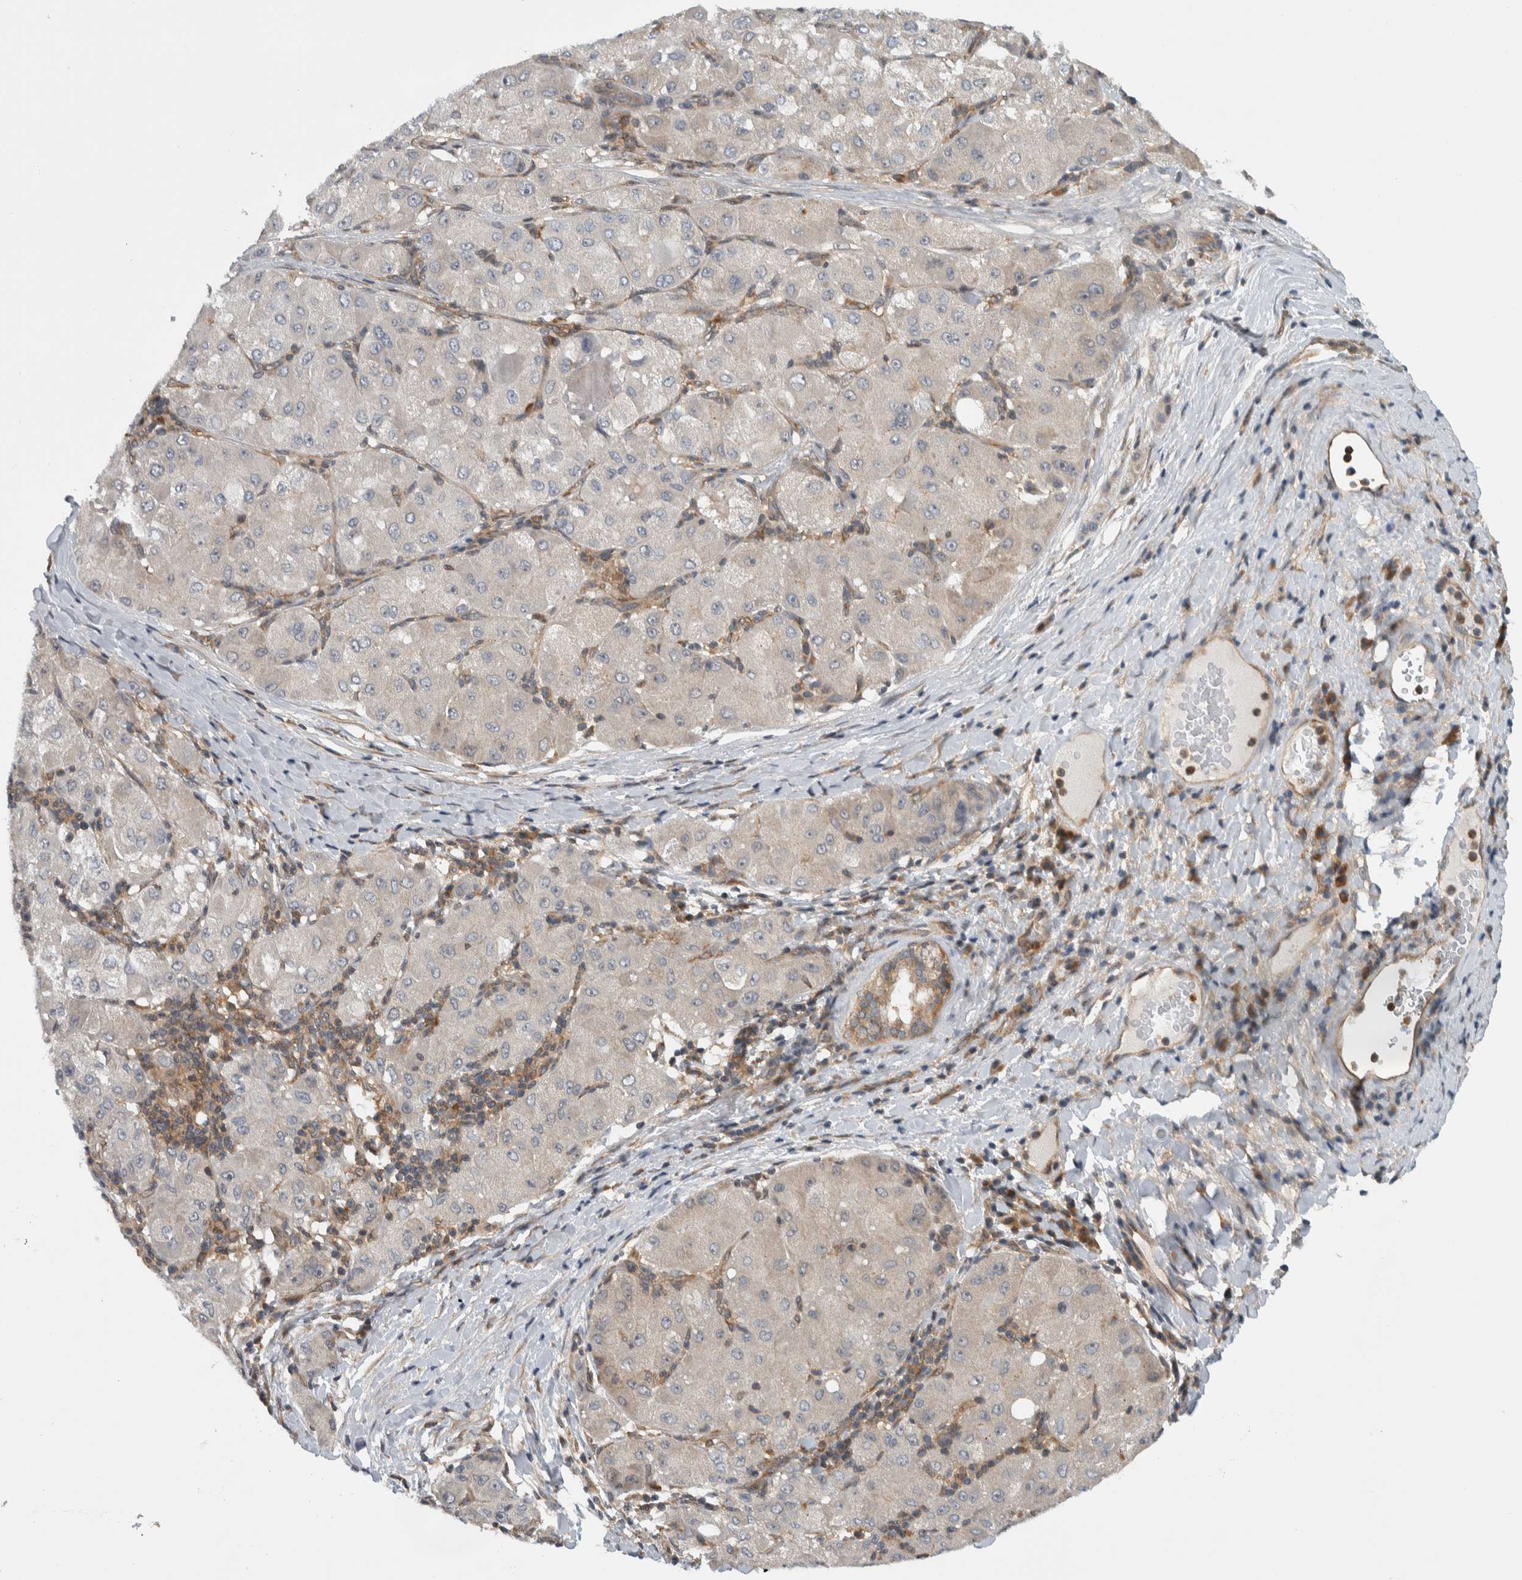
{"staining": {"intensity": "negative", "quantity": "none", "location": "none"}, "tissue": "liver cancer", "cell_type": "Tumor cells", "image_type": "cancer", "snomed": [{"axis": "morphology", "description": "Carcinoma, Hepatocellular, NOS"}, {"axis": "topography", "description": "Liver"}], "caption": "A micrograph of liver cancer (hepatocellular carcinoma) stained for a protein displays no brown staining in tumor cells.", "gene": "CCDC43", "patient": {"sex": "male", "age": 80}}